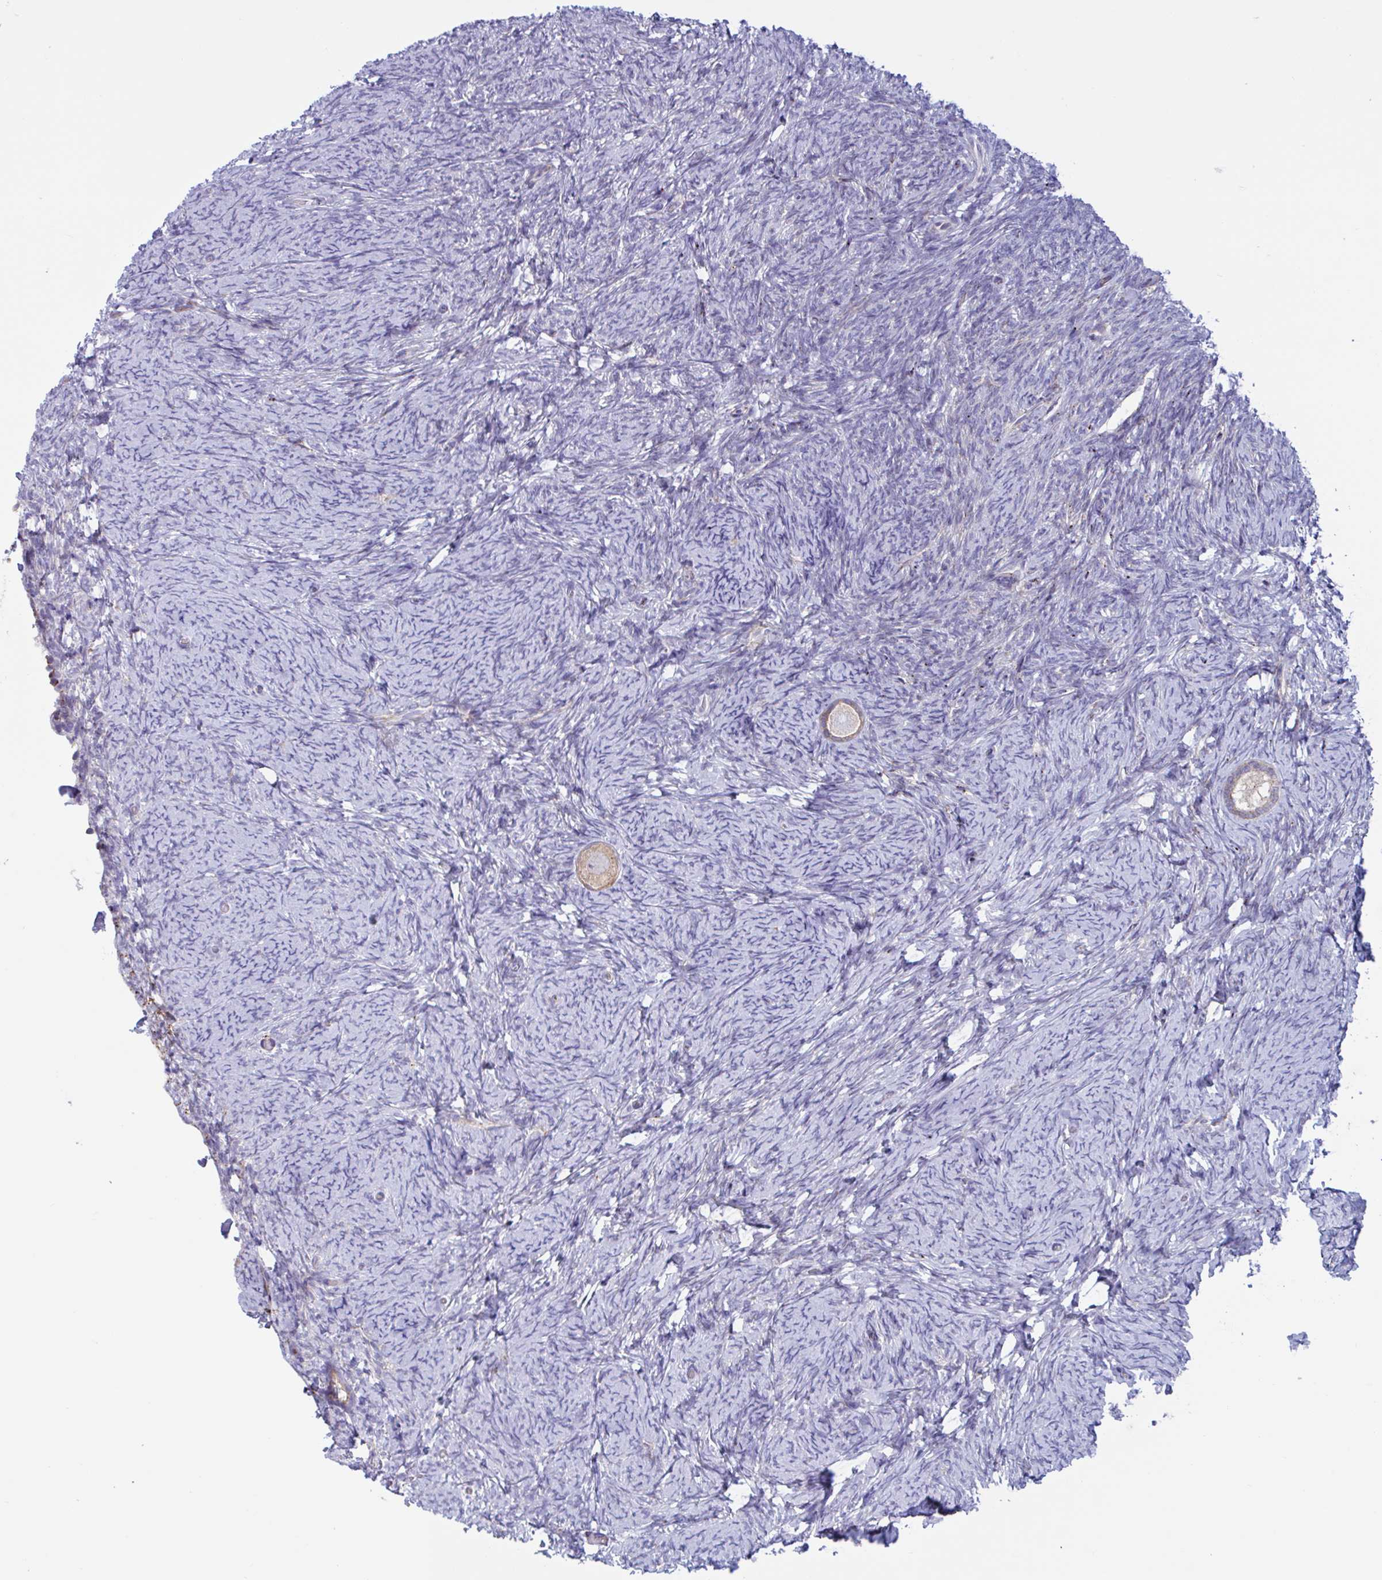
{"staining": {"intensity": "moderate", "quantity": ">75%", "location": "cytoplasmic/membranous"}, "tissue": "ovary", "cell_type": "Follicle cells", "image_type": "normal", "snomed": [{"axis": "morphology", "description": "Normal tissue, NOS"}, {"axis": "topography", "description": "Ovary"}], "caption": "Brown immunohistochemical staining in benign human ovary reveals moderate cytoplasmic/membranous positivity in about >75% of follicle cells. The staining was performed using DAB (3,3'-diaminobenzidine), with brown indicating positive protein expression. Nuclei are stained blue with hematoxylin.", "gene": "PEAK3", "patient": {"sex": "female", "age": 34}}